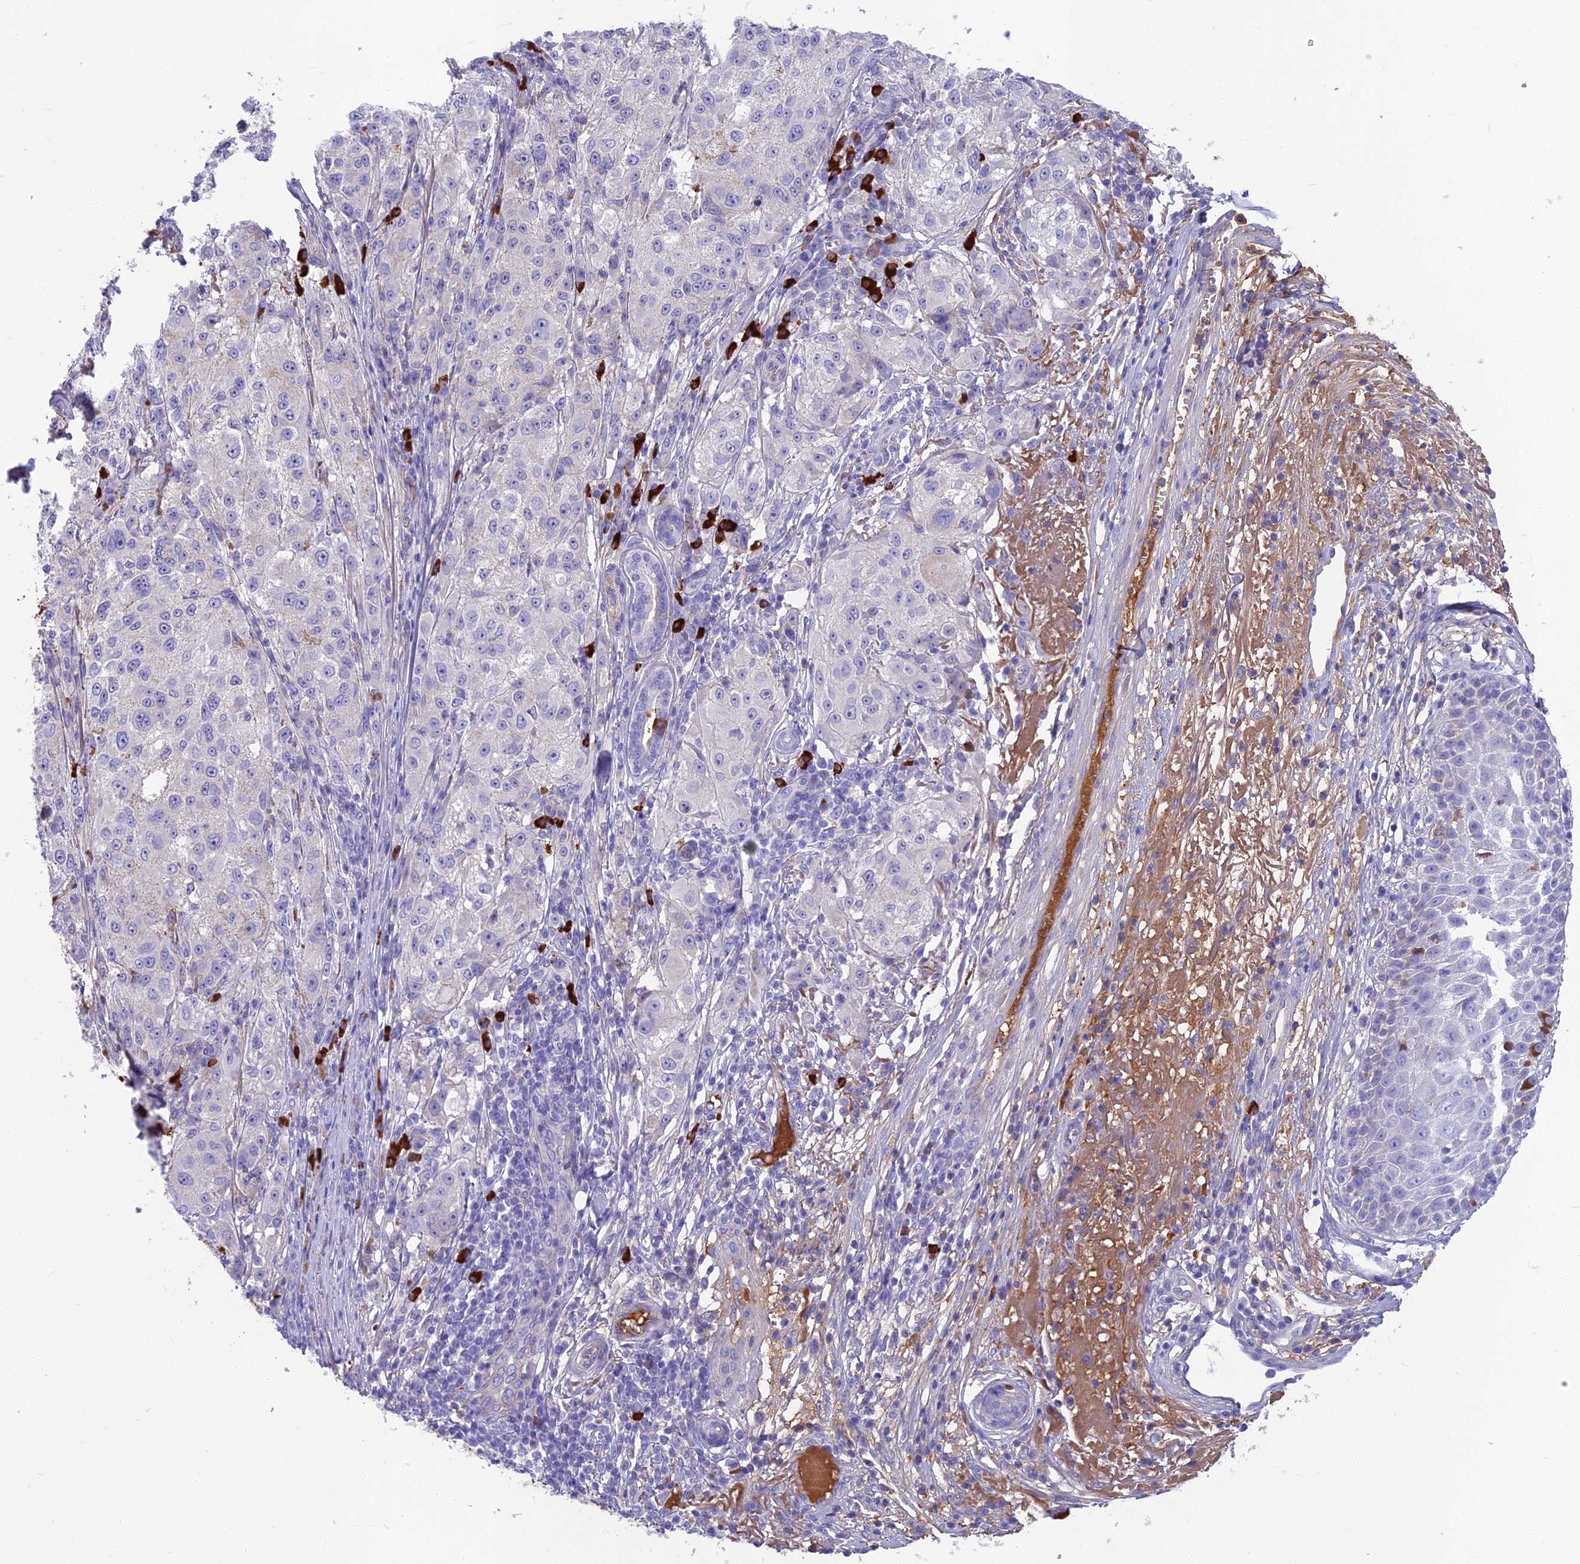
{"staining": {"intensity": "negative", "quantity": "none", "location": "none"}, "tissue": "melanoma", "cell_type": "Tumor cells", "image_type": "cancer", "snomed": [{"axis": "morphology", "description": "Necrosis, NOS"}, {"axis": "morphology", "description": "Malignant melanoma, NOS"}, {"axis": "topography", "description": "Skin"}], "caption": "Malignant melanoma stained for a protein using IHC demonstrates no expression tumor cells.", "gene": "SNAP91", "patient": {"sex": "female", "age": 87}}